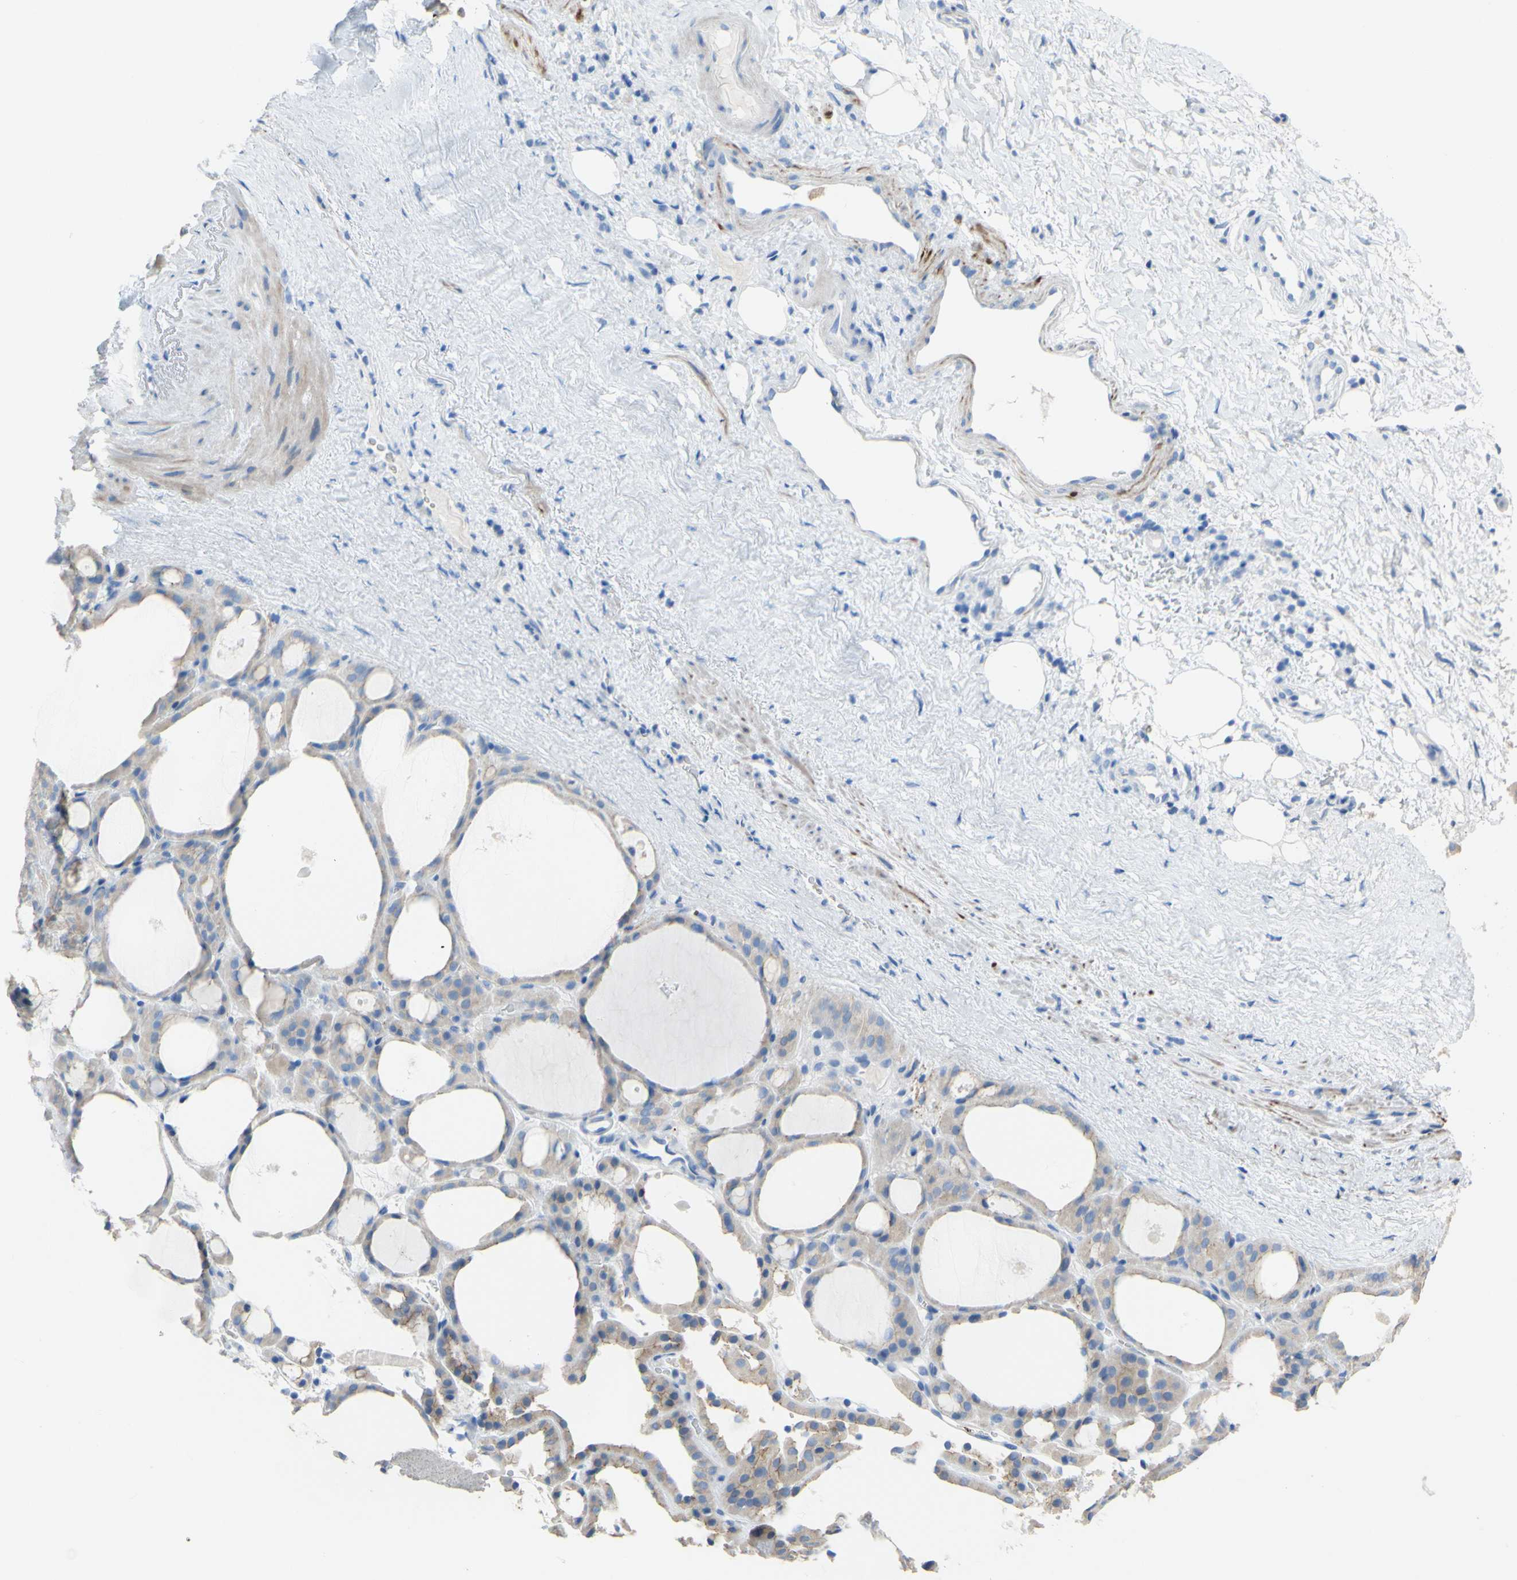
{"staining": {"intensity": "weak", "quantity": "<25%", "location": "cytoplasmic/membranous"}, "tissue": "thyroid gland", "cell_type": "Glandular cells", "image_type": "normal", "snomed": [{"axis": "morphology", "description": "Normal tissue, NOS"}, {"axis": "morphology", "description": "Carcinoma, NOS"}, {"axis": "topography", "description": "Thyroid gland"}], "caption": "An IHC histopathology image of benign thyroid gland is shown. There is no staining in glandular cells of thyroid gland.", "gene": "DSC2", "patient": {"sex": "female", "age": 86}}